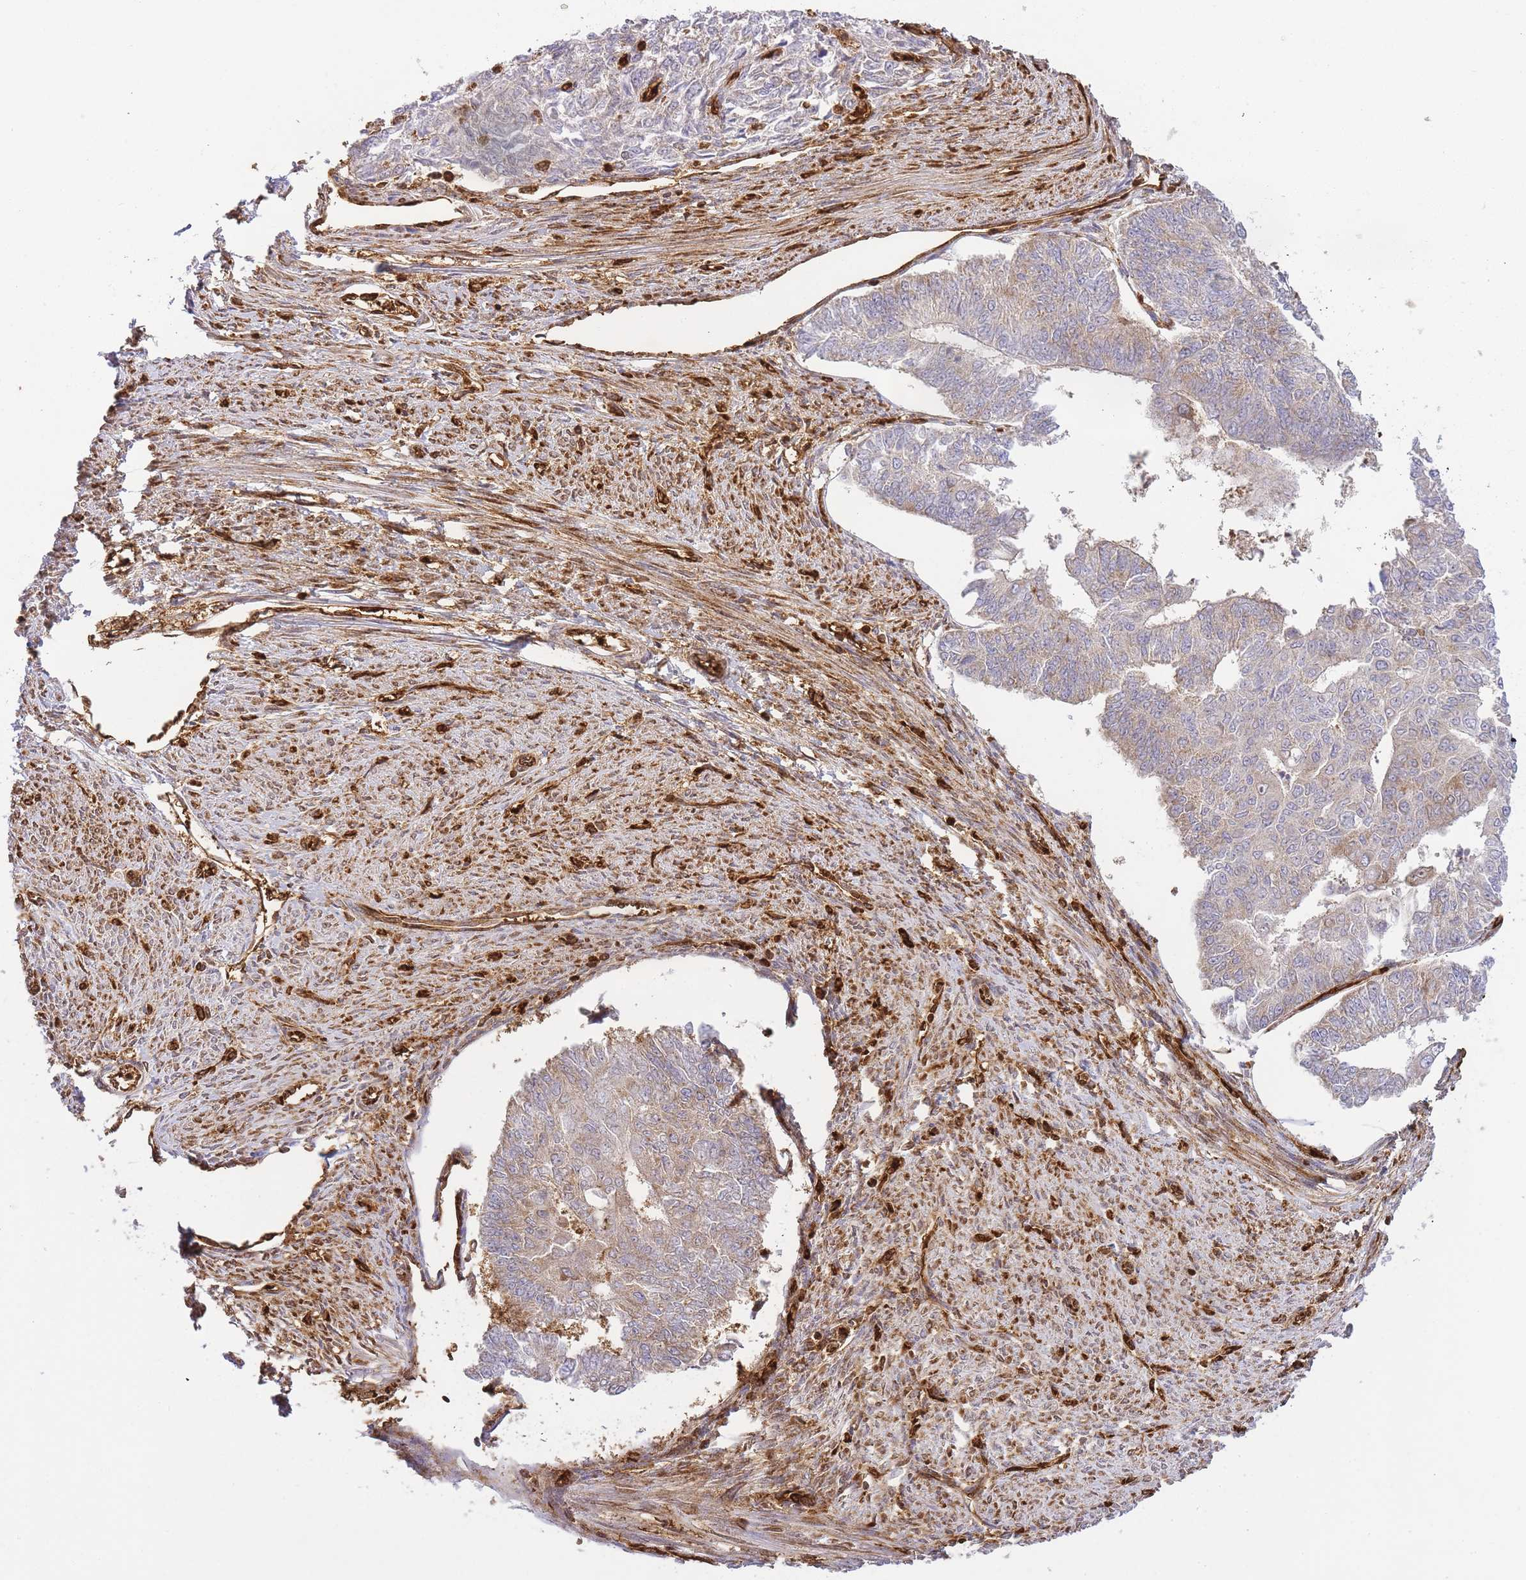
{"staining": {"intensity": "weak", "quantity": ">75%", "location": "cytoplasmic/membranous"}, "tissue": "endometrial cancer", "cell_type": "Tumor cells", "image_type": "cancer", "snomed": [{"axis": "morphology", "description": "Adenocarcinoma, NOS"}, {"axis": "topography", "description": "Endometrium"}], "caption": "A high-resolution image shows immunohistochemistry (IHC) staining of endometrial cancer, which displays weak cytoplasmic/membranous staining in approximately >75% of tumor cells. The staining was performed using DAB to visualize the protein expression in brown, while the nuclei were stained in blue with hematoxylin (Magnification: 20x).", "gene": "MSN", "patient": {"sex": "female", "age": 32}}